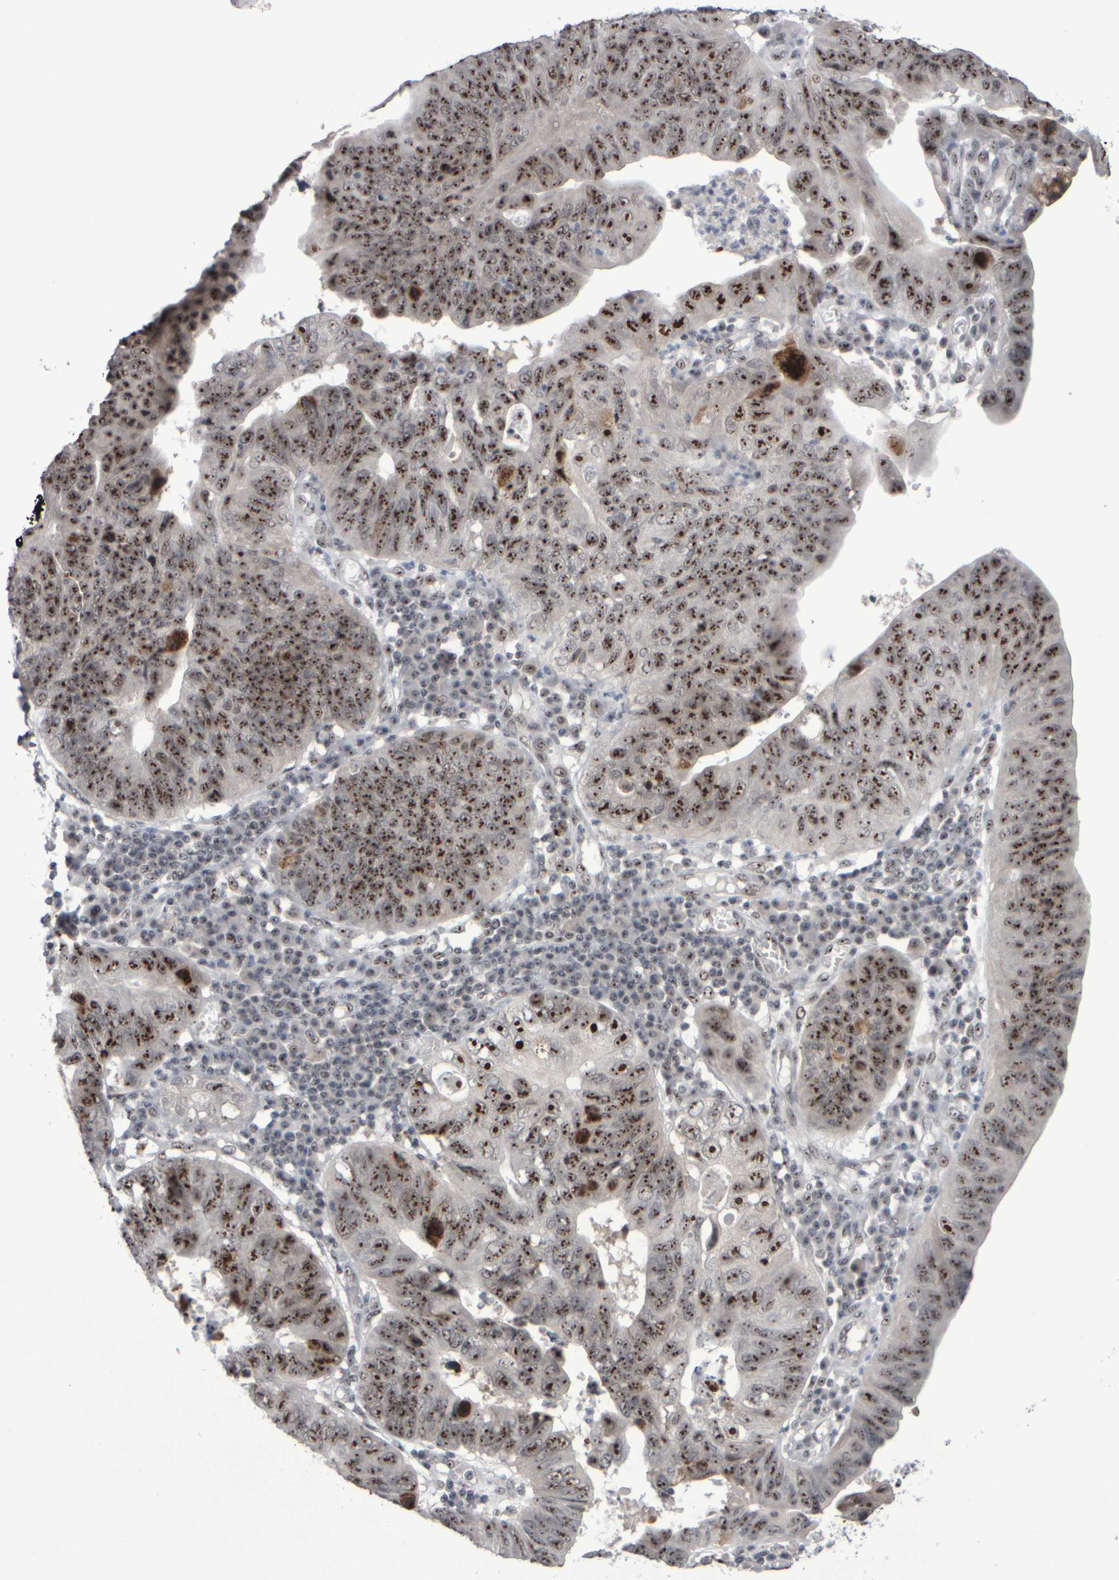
{"staining": {"intensity": "strong", "quantity": ">75%", "location": "nuclear"}, "tissue": "stomach cancer", "cell_type": "Tumor cells", "image_type": "cancer", "snomed": [{"axis": "morphology", "description": "Adenocarcinoma, NOS"}, {"axis": "topography", "description": "Stomach"}], "caption": "Protein expression analysis of human stomach adenocarcinoma reveals strong nuclear expression in approximately >75% of tumor cells.", "gene": "SURF6", "patient": {"sex": "male", "age": 59}}